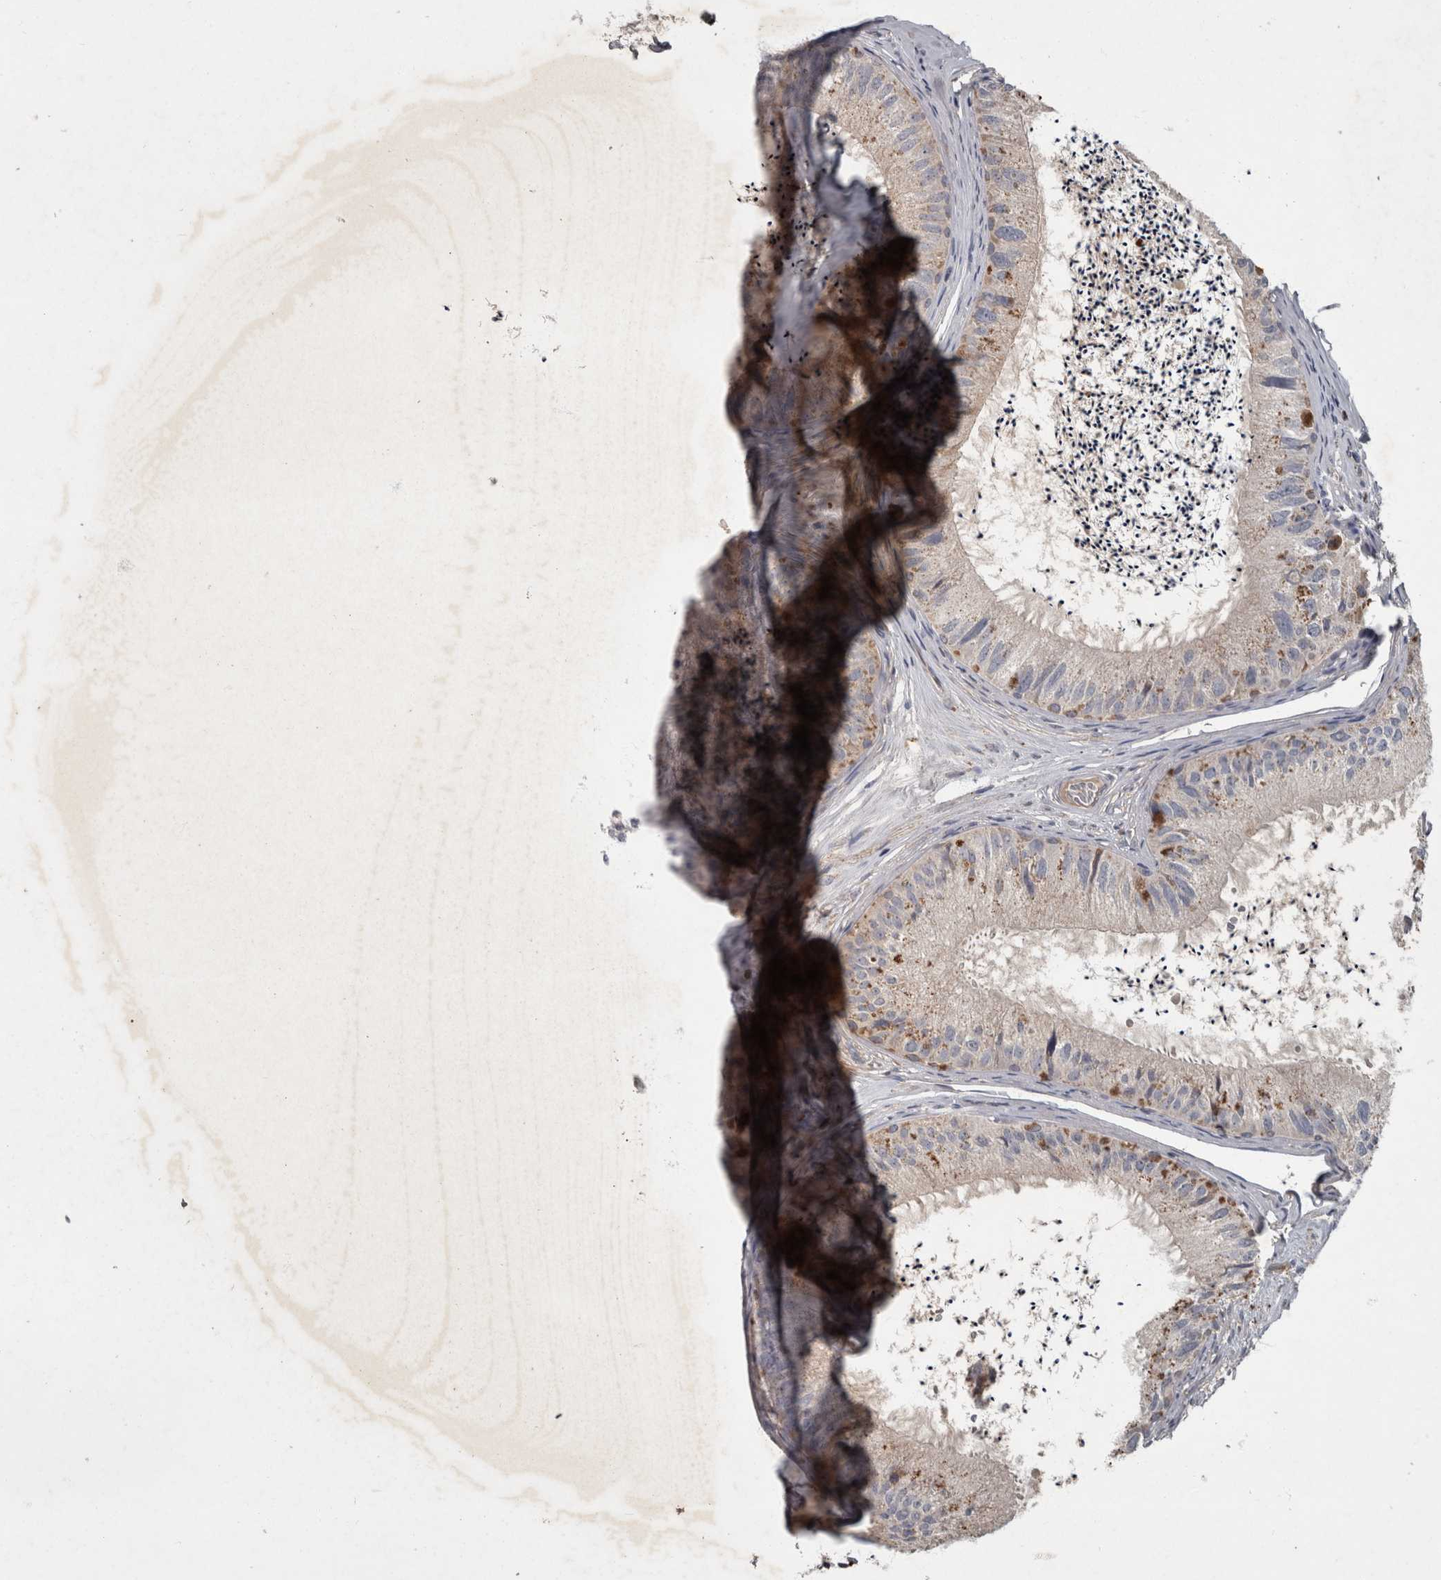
{"staining": {"intensity": "moderate", "quantity": "<25%", "location": "cytoplasmic/membranous"}, "tissue": "epididymis", "cell_type": "Glandular cells", "image_type": "normal", "snomed": [{"axis": "morphology", "description": "Normal tissue, NOS"}, {"axis": "topography", "description": "Epididymis"}], "caption": "High-power microscopy captured an immunohistochemistry (IHC) histopathology image of benign epididymis, revealing moderate cytoplasmic/membranous expression in about <25% of glandular cells.", "gene": "PPP1R3C", "patient": {"sex": "male", "age": 79}}